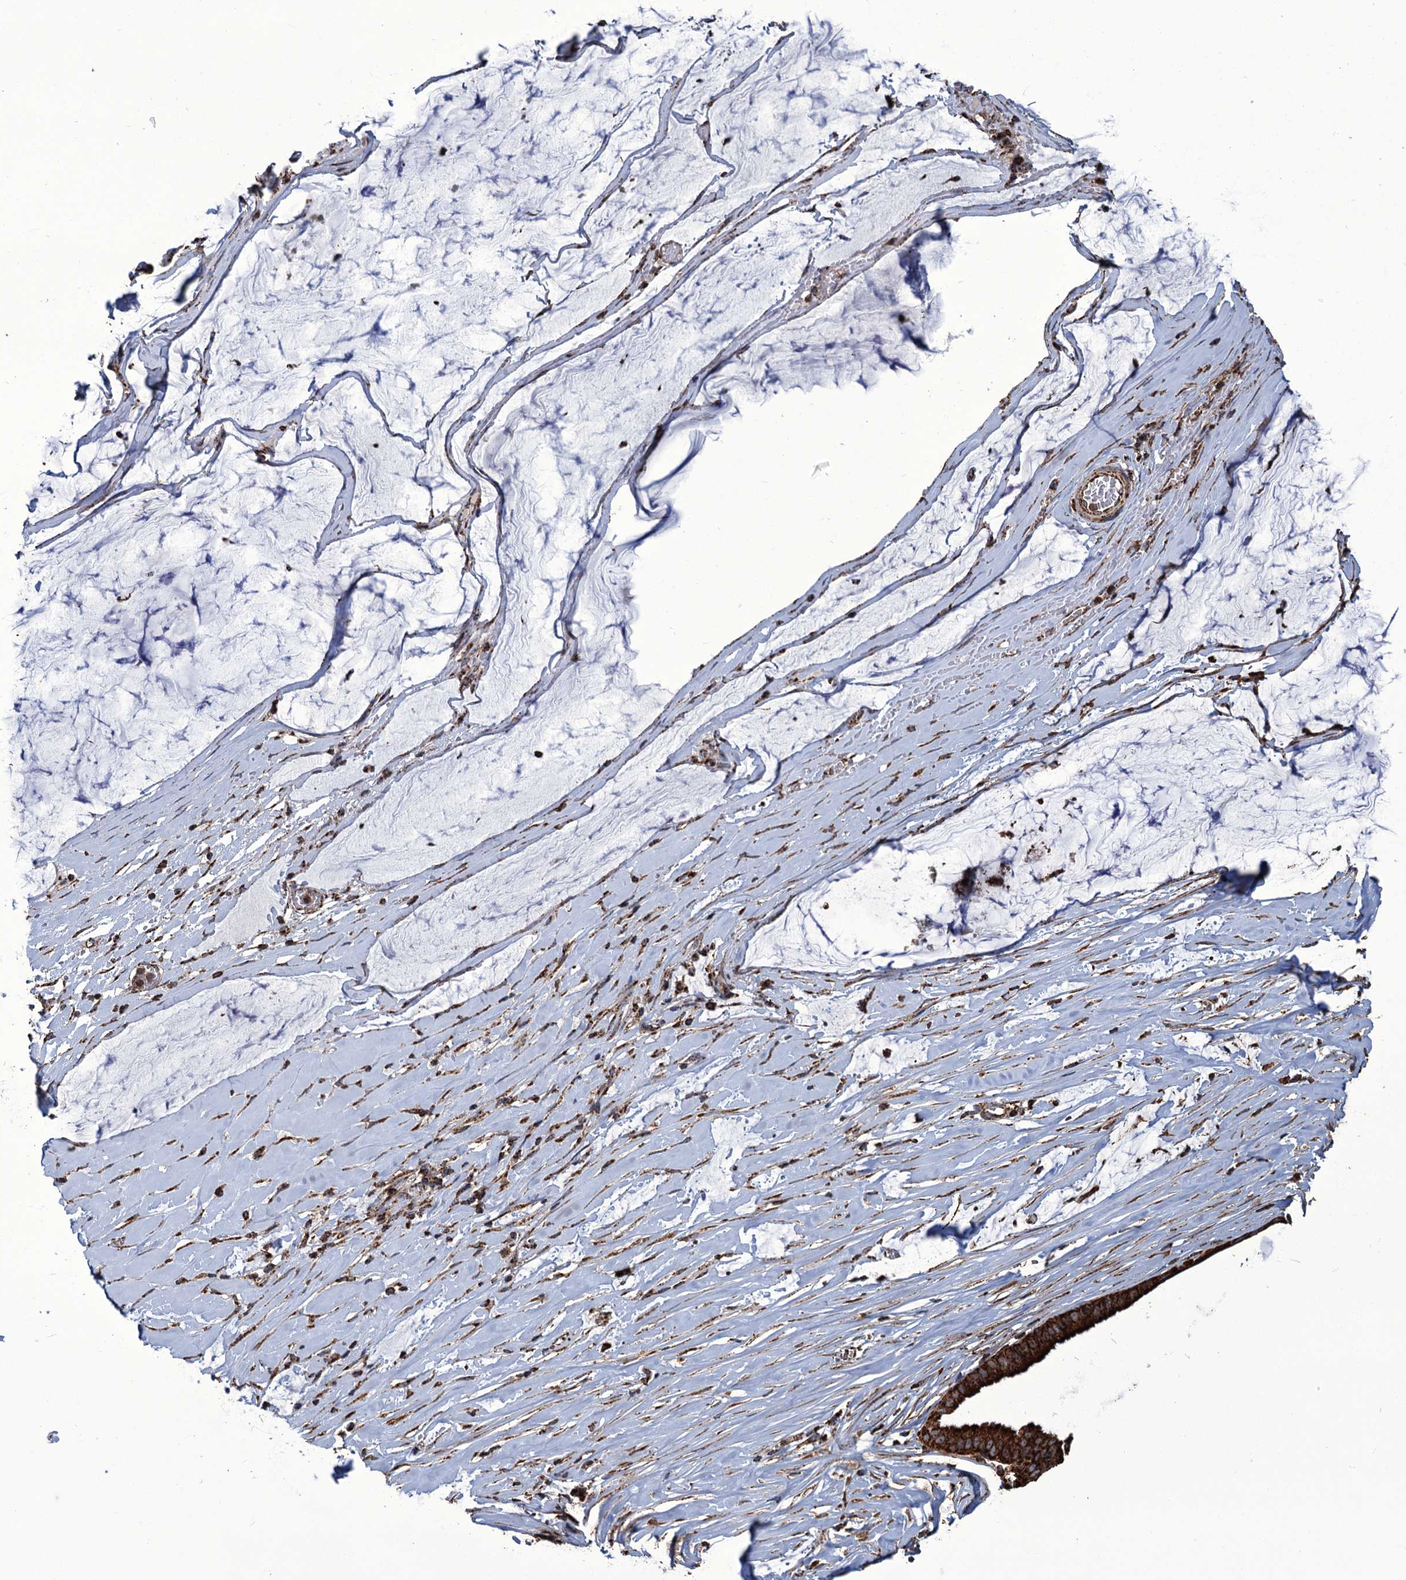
{"staining": {"intensity": "strong", "quantity": ">75%", "location": "cytoplasmic/membranous"}, "tissue": "ovarian cancer", "cell_type": "Tumor cells", "image_type": "cancer", "snomed": [{"axis": "morphology", "description": "Cystadenocarcinoma, mucinous, NOS"}, {"axis": "topography", "description": "Ovary"}], "caption": "High-power microscopy captured an IHC histopathology image of mucinous cystadenocarcinoma (ovarian), revealing strong cytoplasmic/membranous positivity in about >75% of tumor cells.", "gene": "APH1A", "patient": {"sex": "female", "age": 73}}